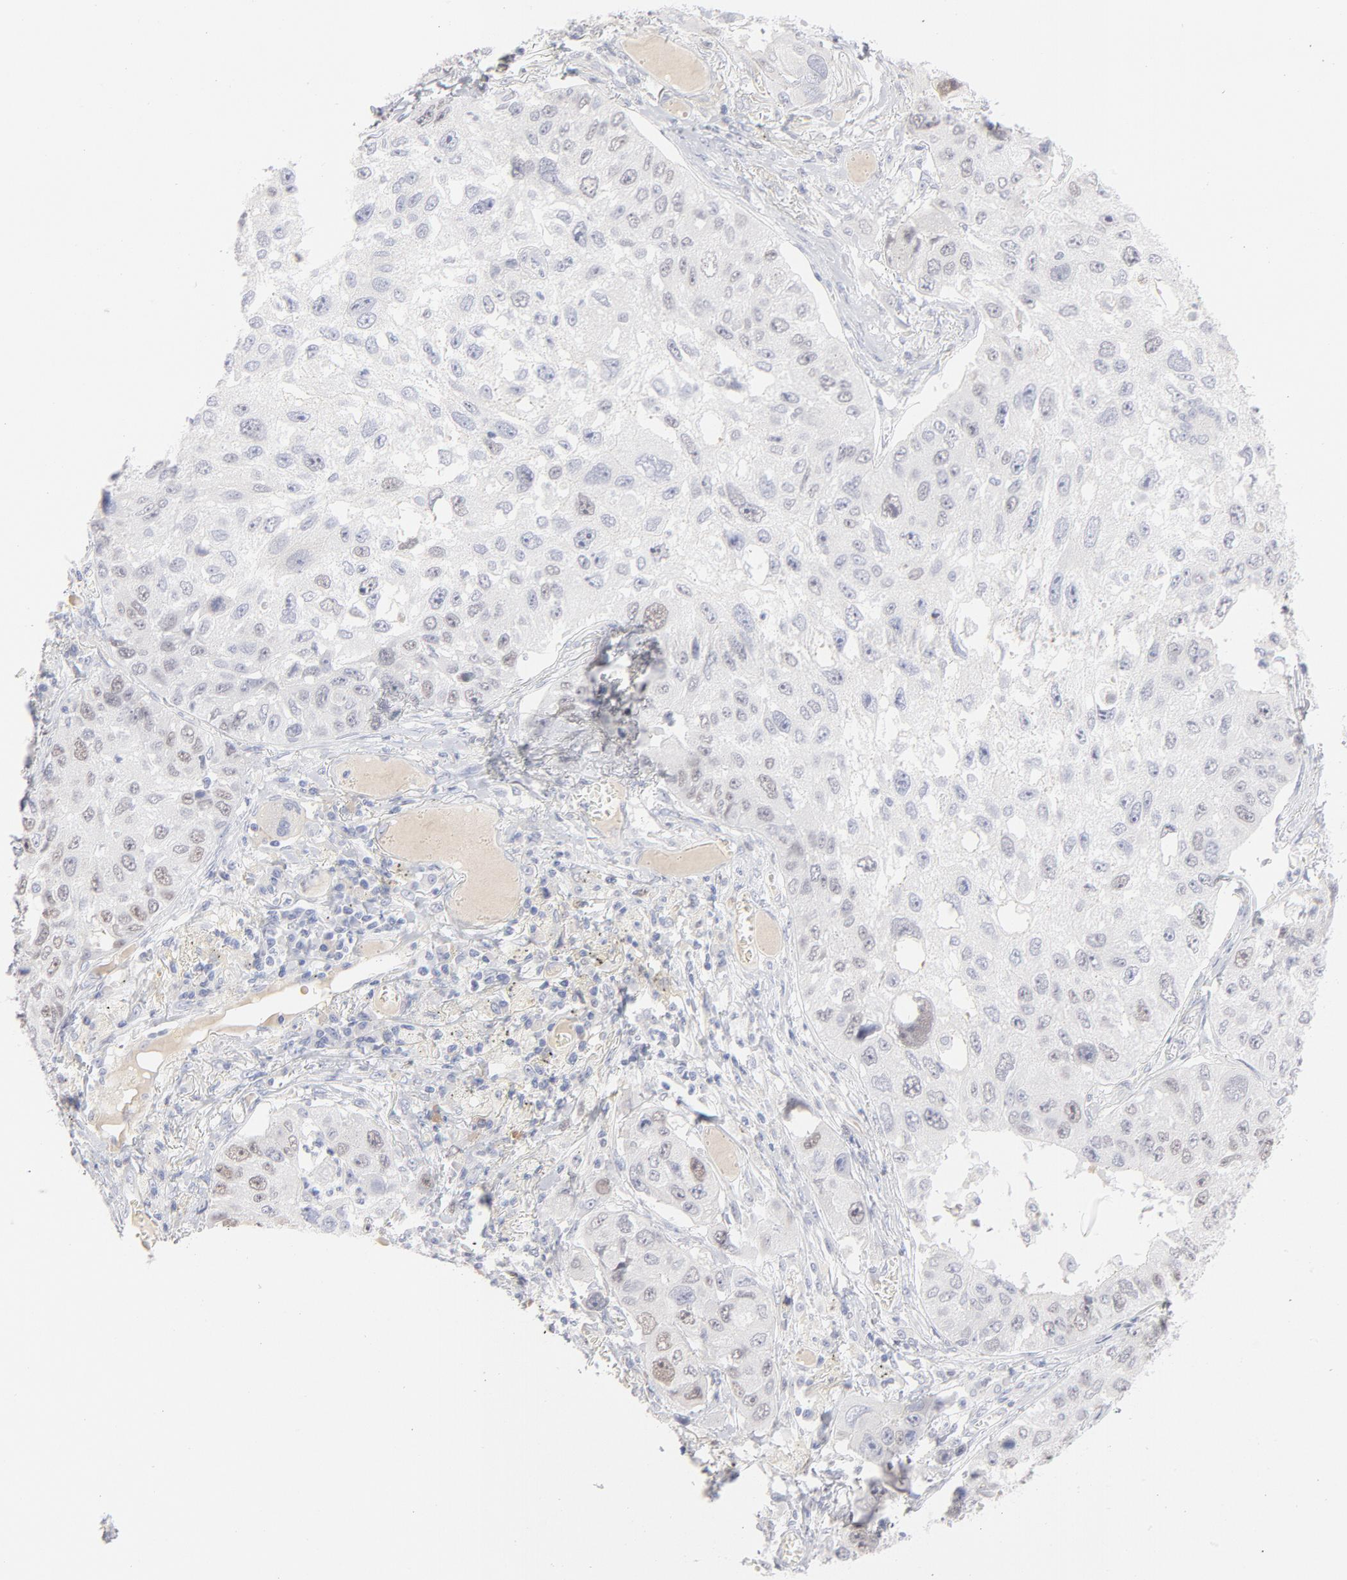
{"staining": {"intensity": "weak", "quantity": "<25%", "location": "nuclear"}, "tissue": "lung cancer", "cell_type": "Tumor cells", "image_type": "cancer", "snomed": [{"axis": "morphology", "description": "Squamous cell carcinoma, NOS"}, {"axis": "topography", "description": "Lung"}], "caption": "An IHC micrograph of lung squamous cell carcinoma is shown. There is no staining in tumor cells of lung squamous cell carcinoma. The staining is performed using DAB brown chromogen with nuclei counter-stained in using hematoxylin.", "gene": "MCM7", "patient": {"sex": "male", "age": 71}}